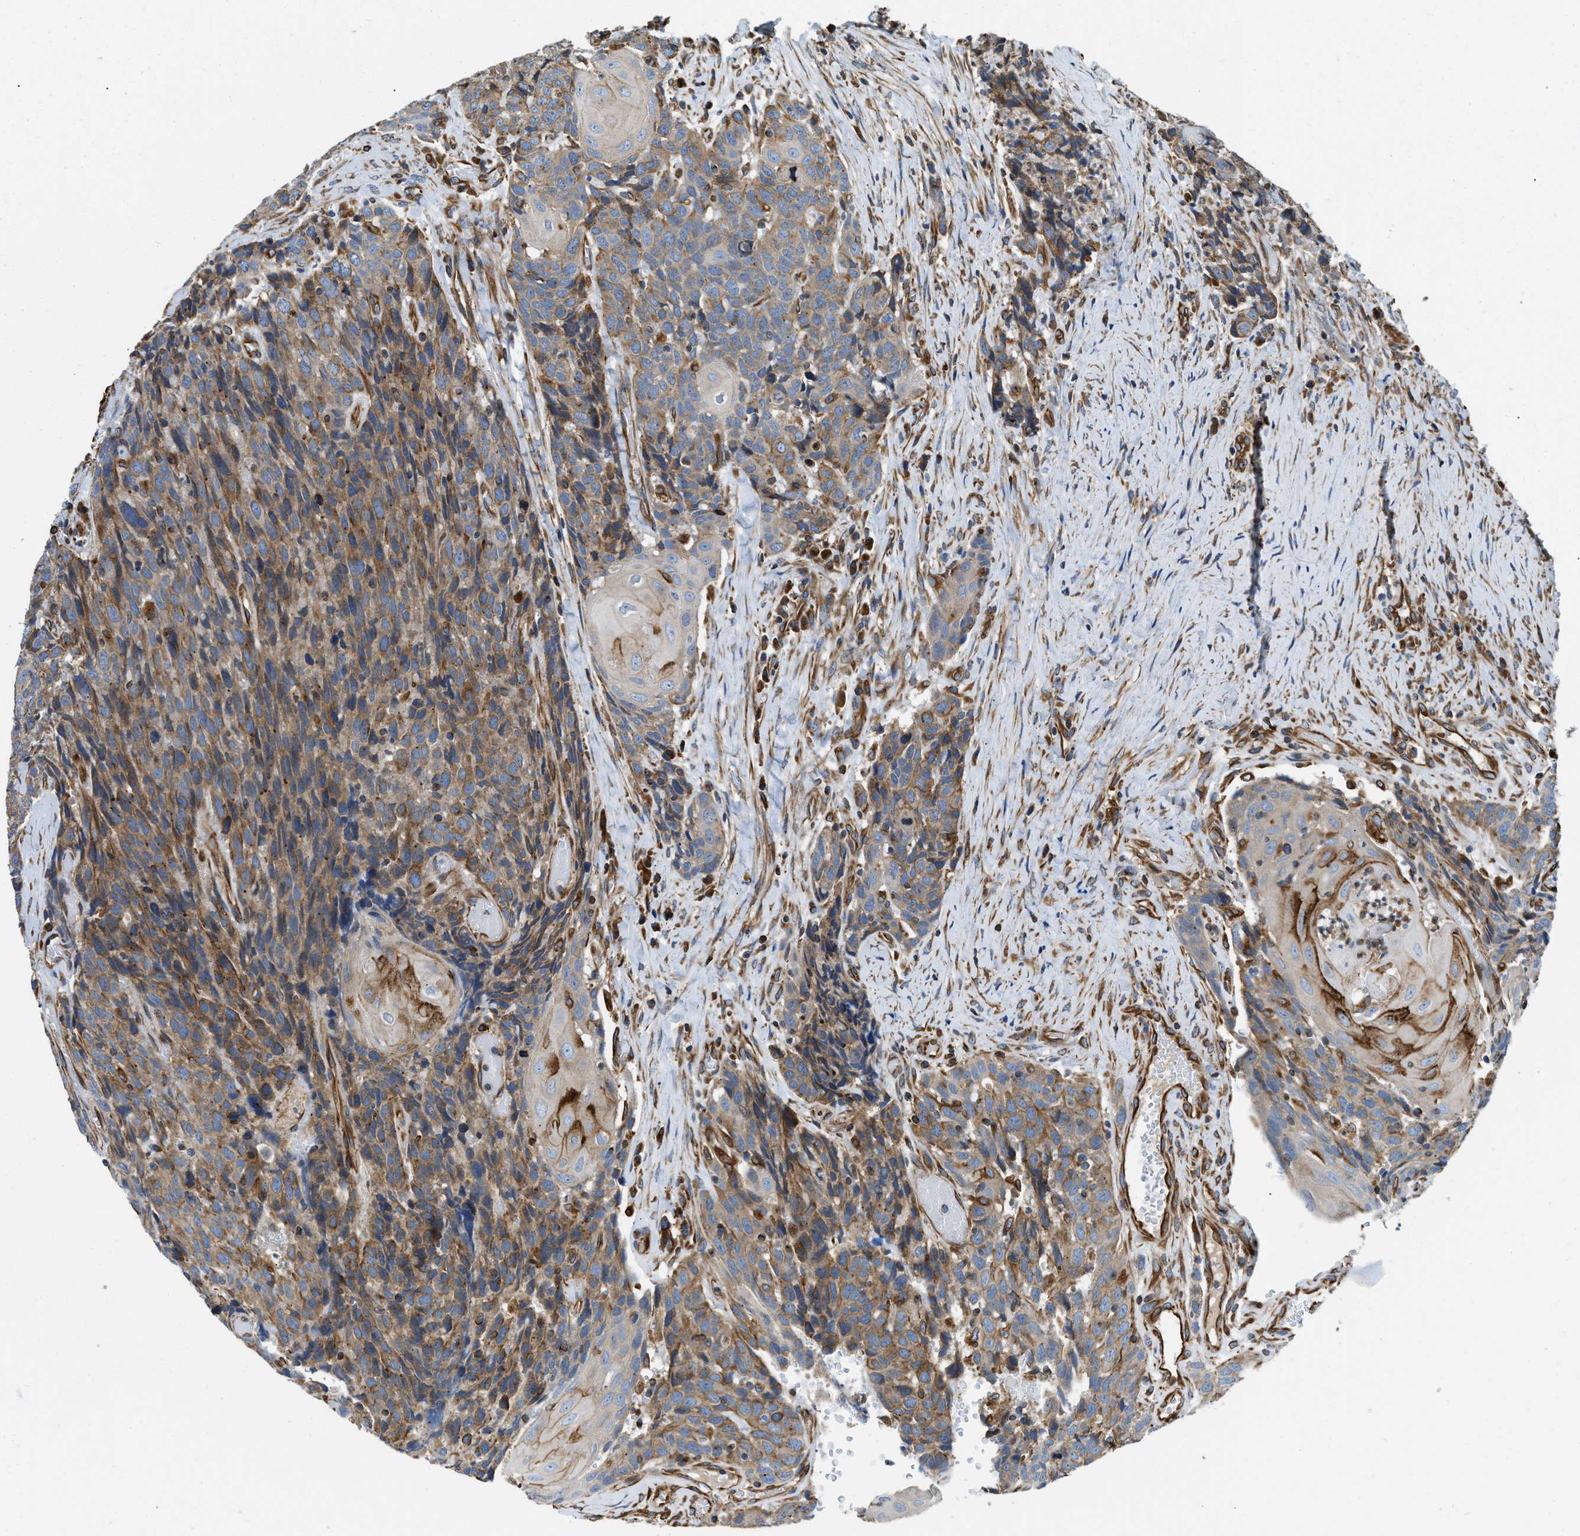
{"staining": {"intensity": "moderate", "quantity": ">75%", "location": "cytoplasmic/membranous"}, "tissue": "head and neck cancer", "cell_type": "Tumor cells", "image_type": "cancer", "snomed": [{"axis": "morphology", "description": "Squamous cell carcinoma, NOS"}, {"axis": "topography", "description": "Head-Neck"}], "caption": "An immunohistochemistry (IHC) histopathology image of neoplastic tissue is shown. Protein staining in brown shows moderate cytoplasmic/membranous positivity in head and neck cancer (squamous cell carcinoma) within tumor cells. (brown staining indicates protein expression, while blue staining denotes nuclei).", "gene": "HSD17B12", "patient": {"sex": "male", "age": 66}}